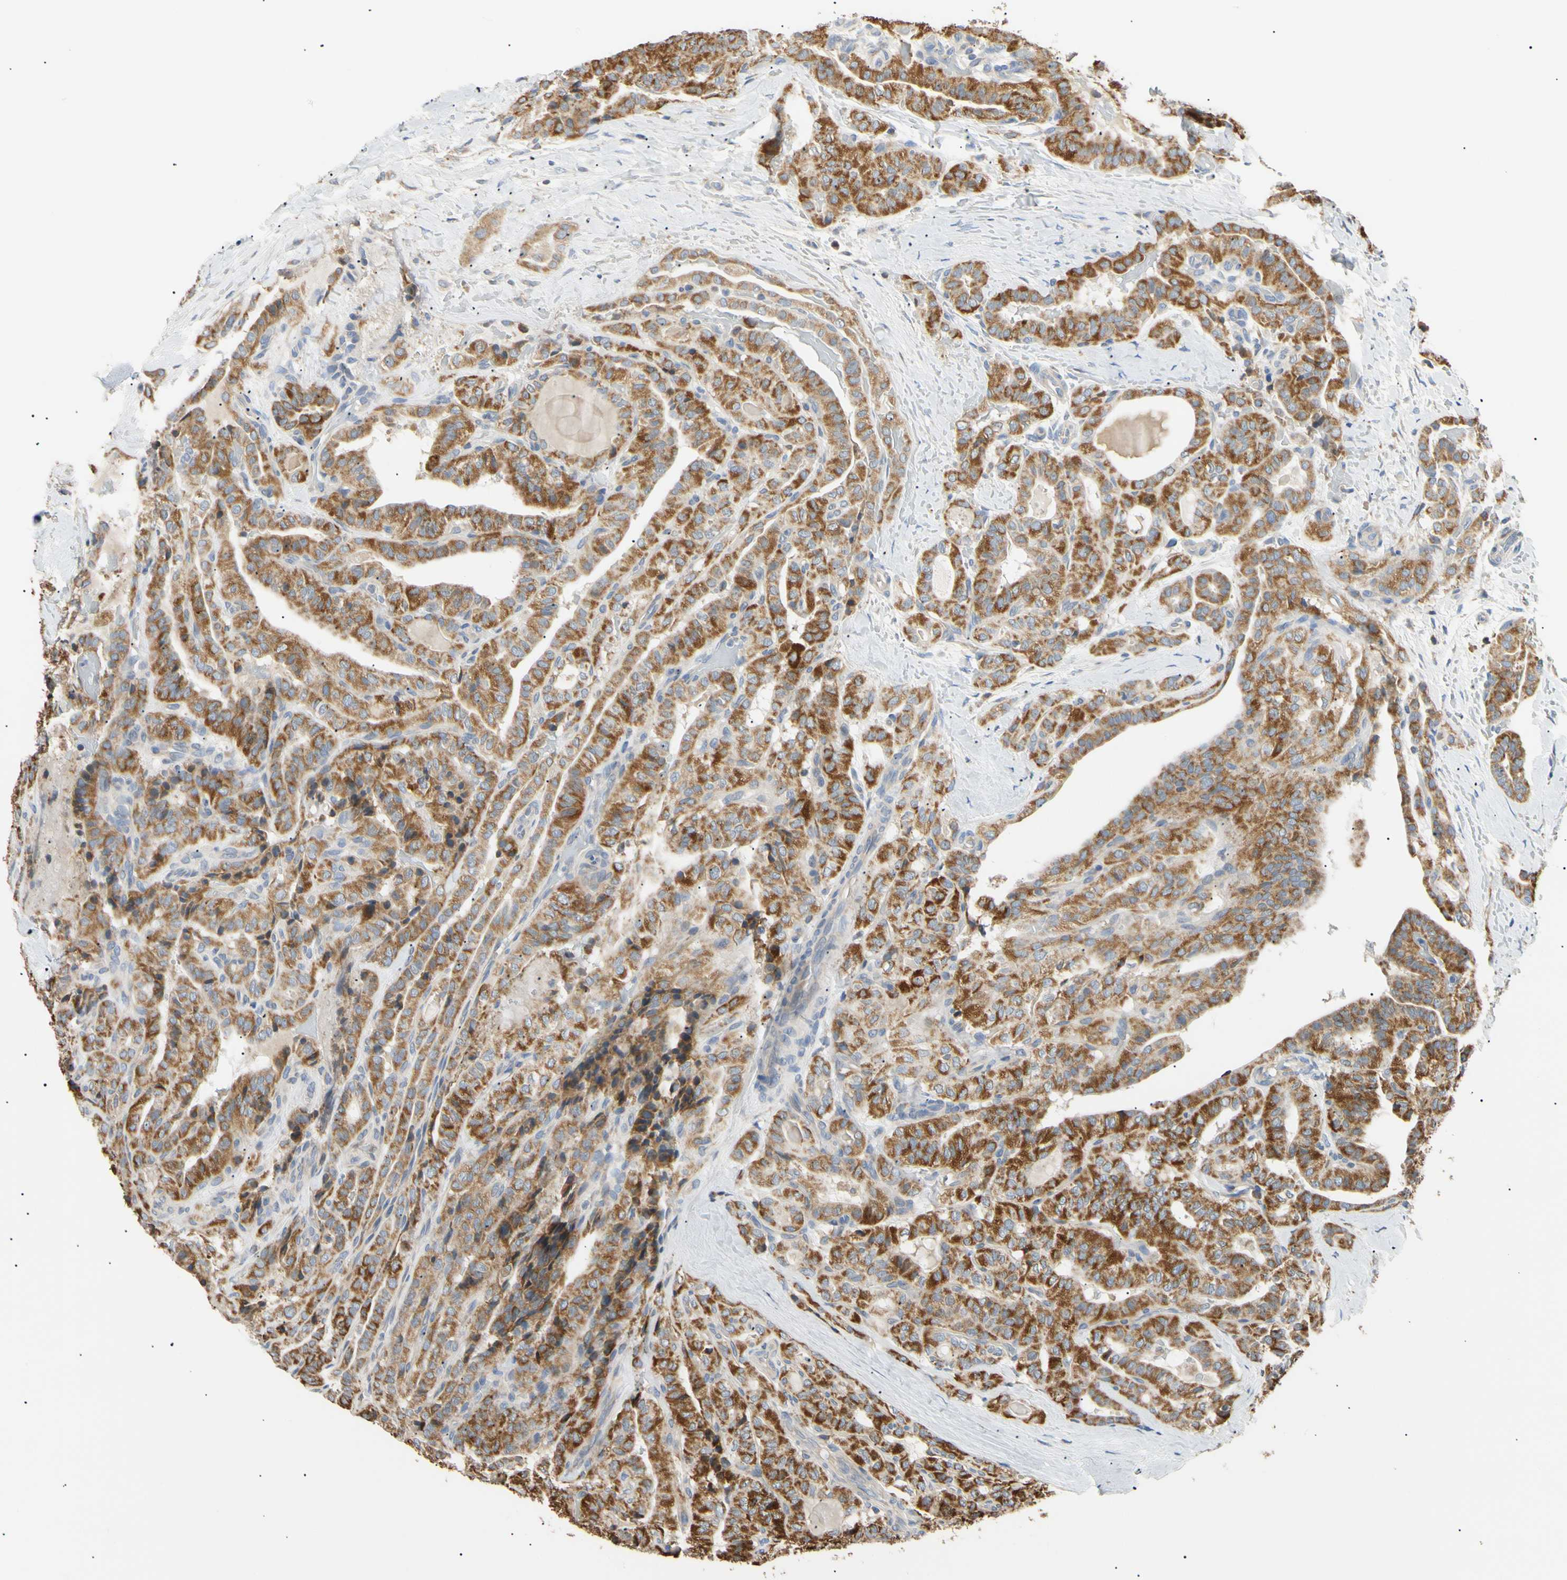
{"staining": {"intensity": "strong", "quantity": ">75%", "location": "cytoplasmic/membranous"}, "tissue": "thyroid cancer", "cell_type": "Tumor cells", "image_type": "cancer", "snomed": [{"axis": "morphology", "description": "Papillary adenocarcinoma, NOS"}, {"axis": "topography", "description": "Thyroid gland"}], "caption": "Thyroid cancer was stained to show a protein in brown. There is high levels of strong cytoplasmic/membranous expression in about >75% of tumor cells.", "gene": "PLGRKT", "patient": {"sex": "male", "age": 77}}